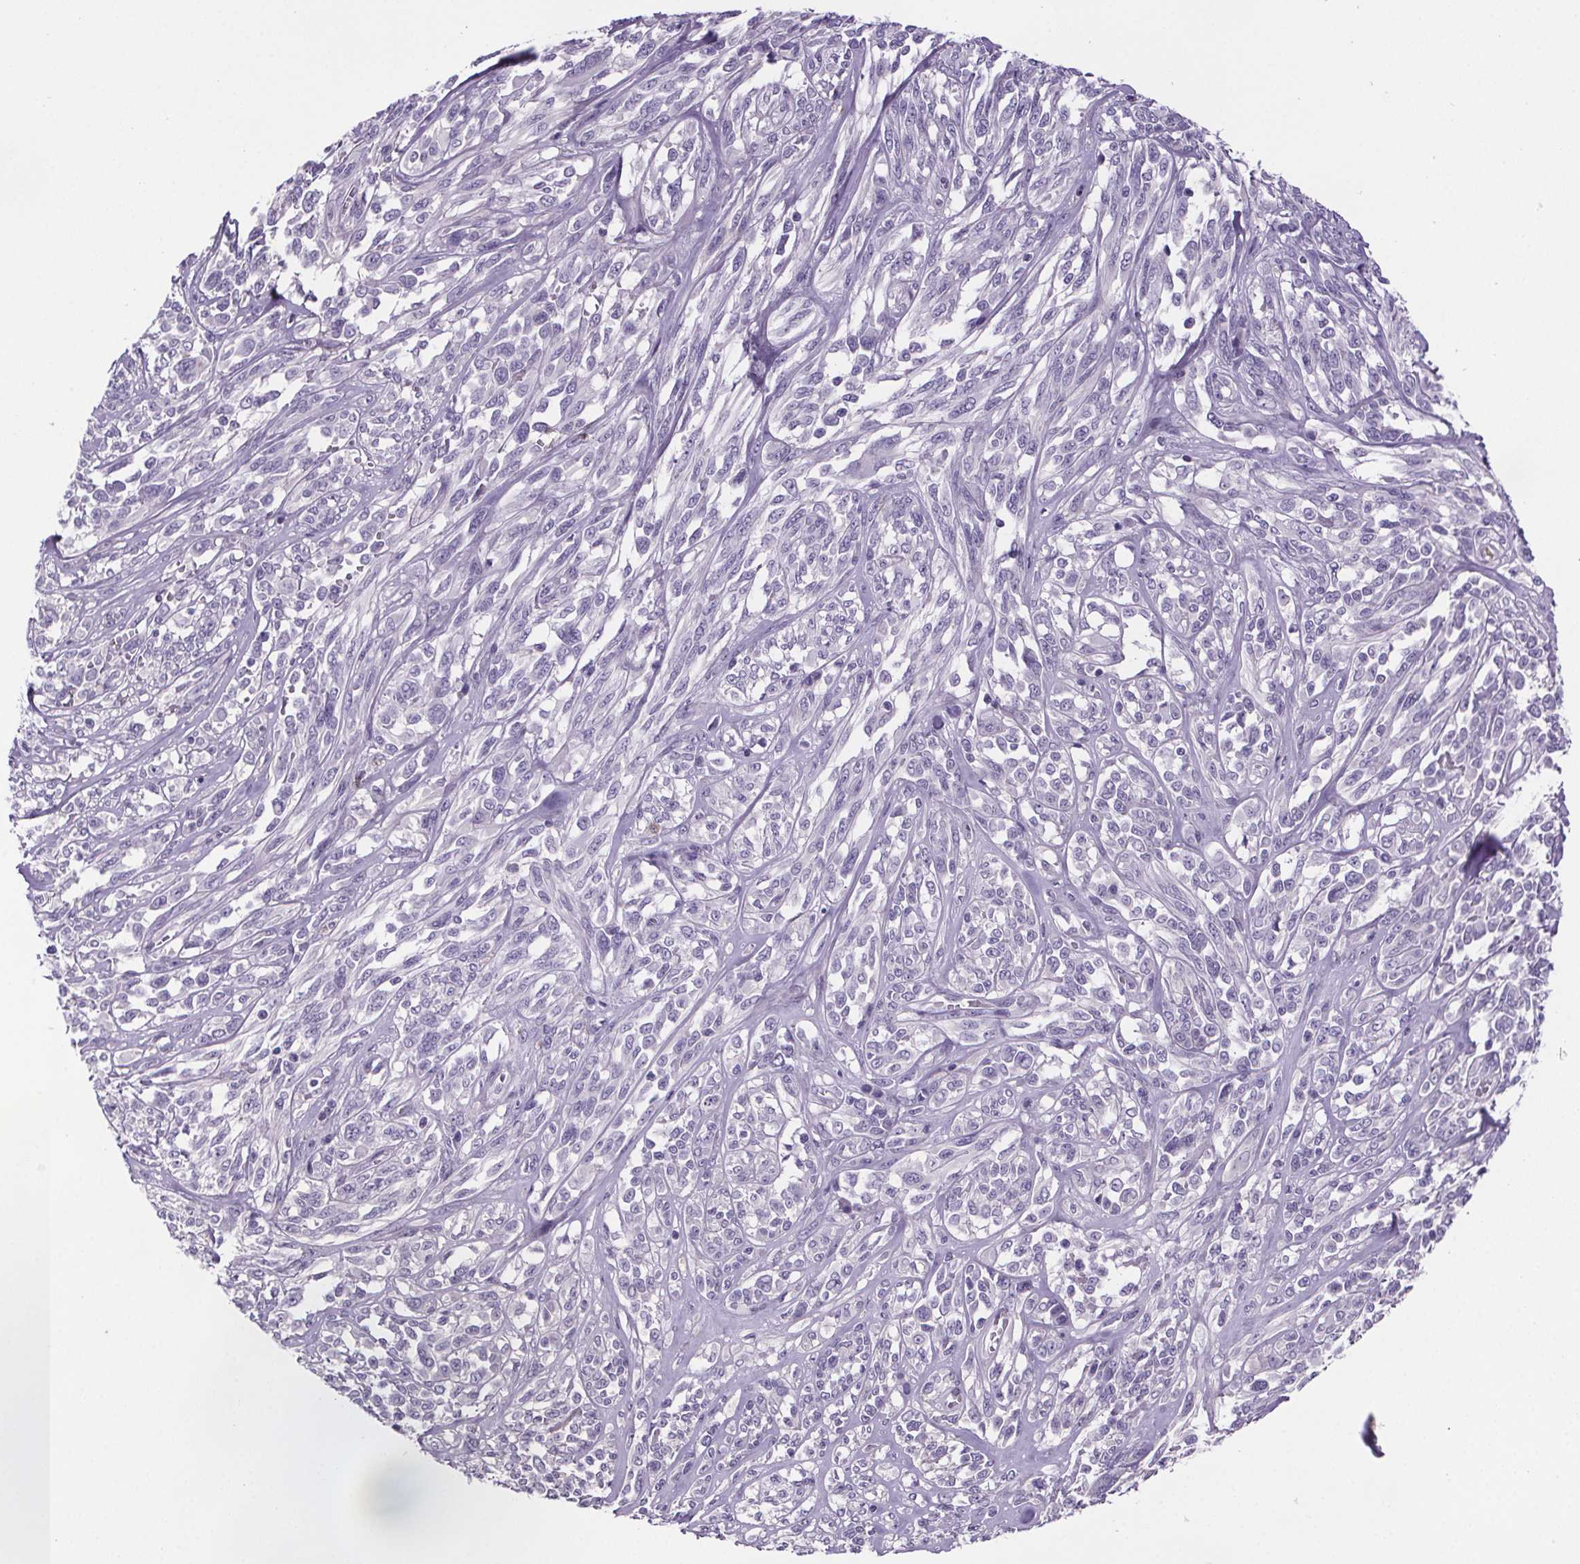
{"staining": {"intensity": "negative", "quantity": "none", "location": "none"}, "tissue": "melanoma", "cell_type": "Tumor cells", "image_type": "cancer", "snomed": [{"axis": "morphology", "description": "Malignant melanoma, NOS"}, {"axis": "topography", "description": "Skin"}], "caption": "Histopathology image shows no significant protein positivity in tumor cells of malignant melanoma. (Stains: DAB (3,3'-diaminobenzidine) IHC with hematoxylin counter stain, Microscopy: brightfield microscopy at high magnification).", "gene": "CUBN", "patient": {"sex": "female", "age": 91}}